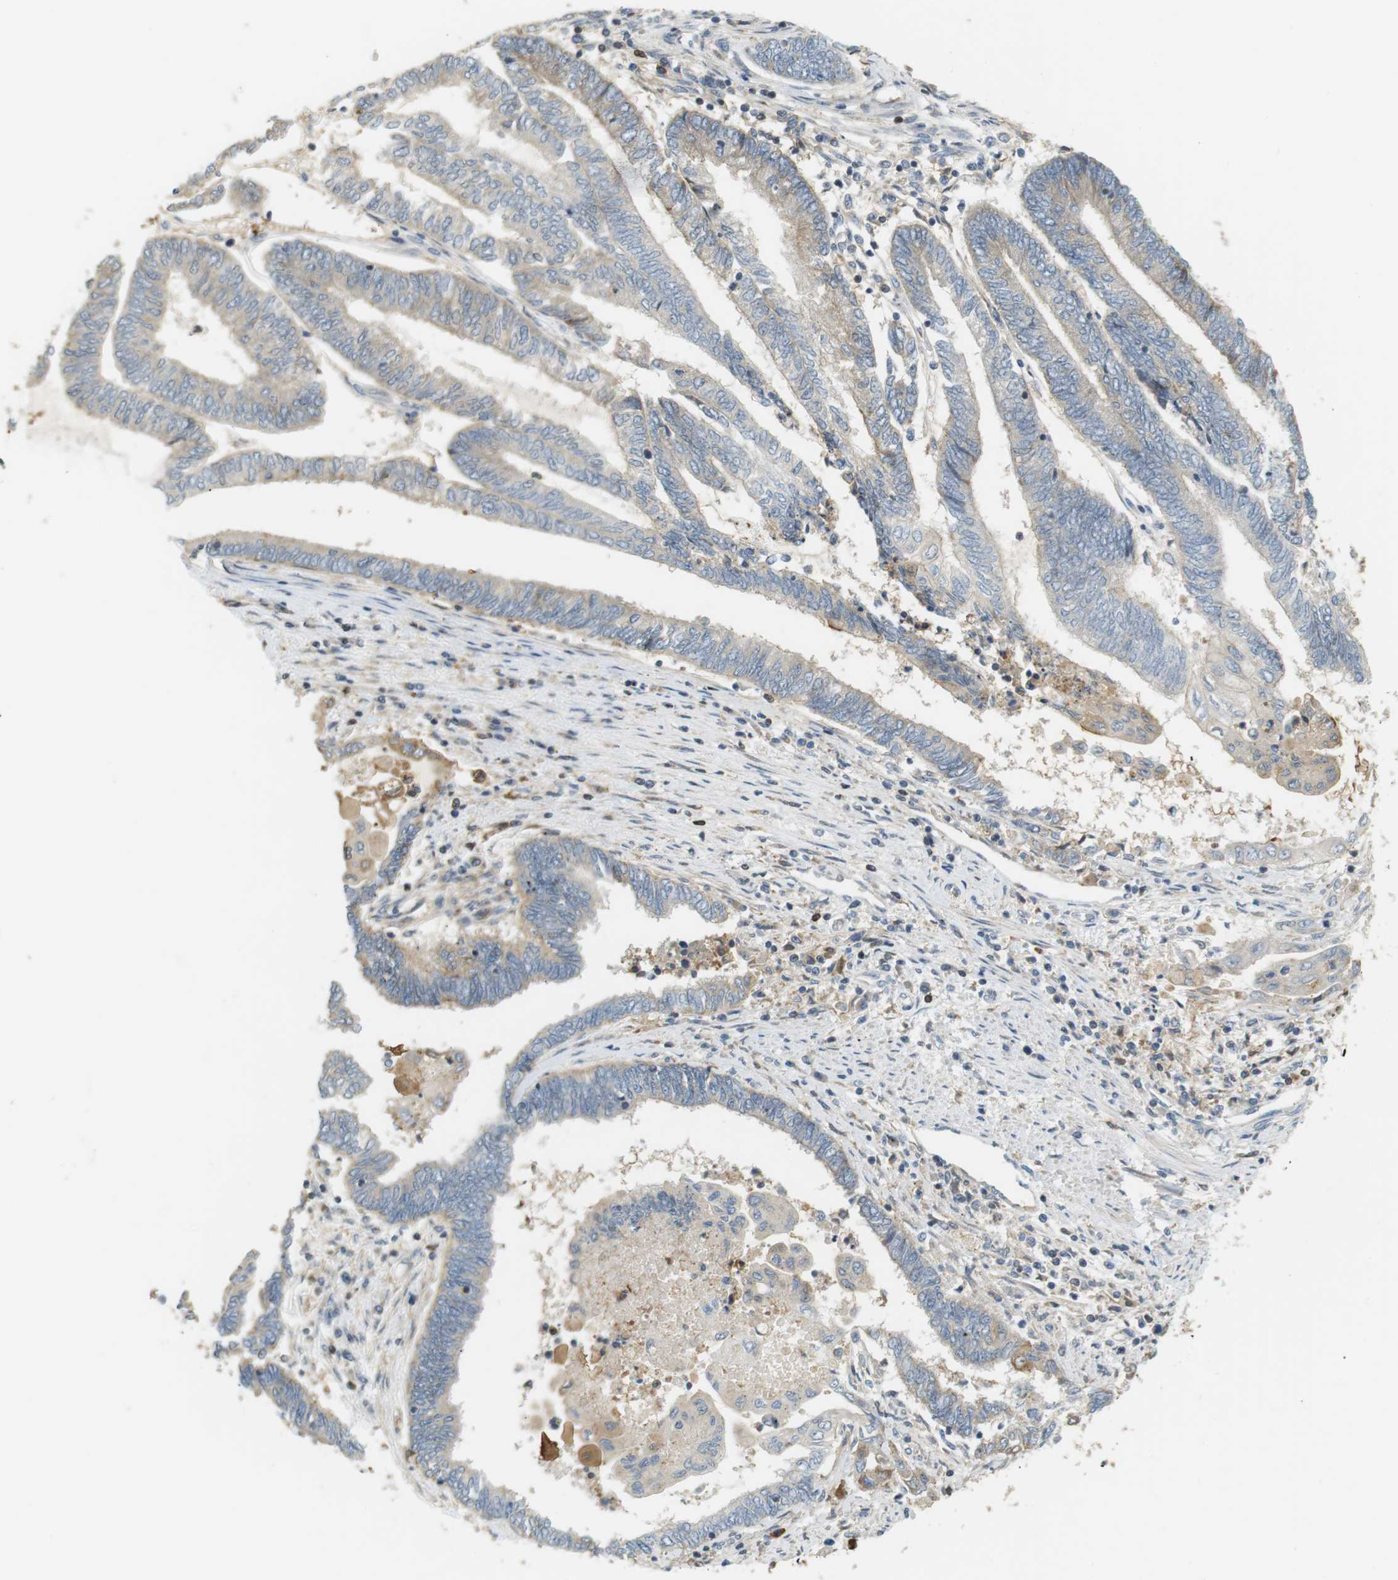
{"staining": {"intensity": "weak", "quantity": "<25%", "location": "cytoplasmic/membranous"}, "tissue": "endometrial cancer", "cell_type": "Tumor cells", "image_type": "cancer", "snomed": [{"axis": "morphology", "description": "Adenocarcinoma, NOS"}, {"axis": "topography", "description": "Uterus"}, {"axis": "topography", "description": "Endometrium"}], "caption": "Endometrial adenocarcinoma stained for a protein using immunohistochemistry reveals no expression tumor cells.", "gene": "P2RY1", "patient": {"sex": "female", "age": 70}}